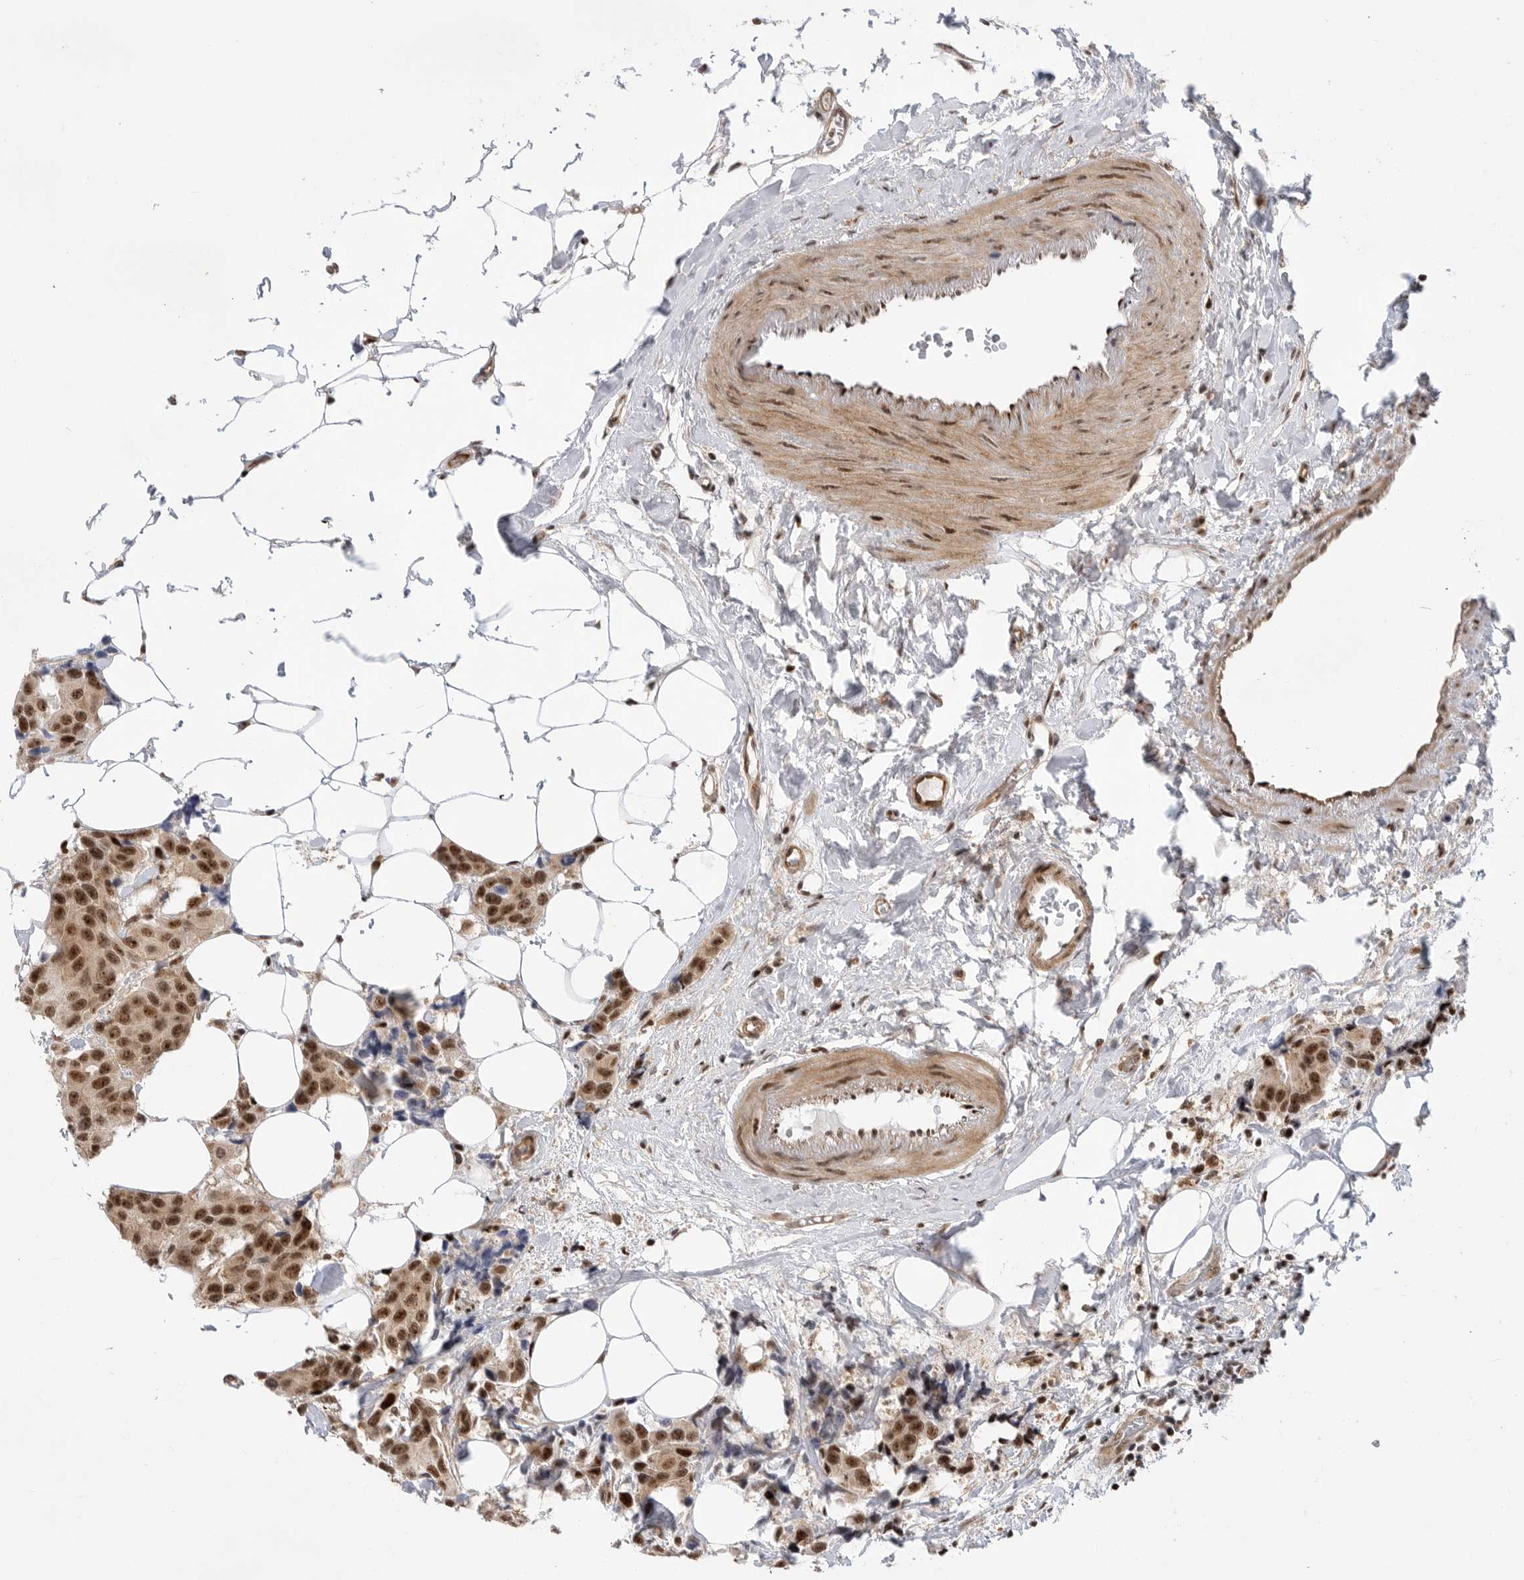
{"staining": {"intensity": "strong", "quantity": ">75%", "location": "nuclear"}, "tissue": "breast cancer", "cell_type": "Tumor cells", "image_type": "cancer", "snomed": [{"axis": "morphology", "description": "Normal tissue, NOS"}, {"axis": "morphology", "description": "Duct carcinoma"}, {"axis": "topography", "description": "Breast"}], "caption": "Human breast infiltrating ductal carcinoma stained with a brown dye demonstrates strong nuclear positive expression in approximately >75% of tumor cells.", "gene": "GPATCH2", "patient": {"sex": "female", "age": 39}}